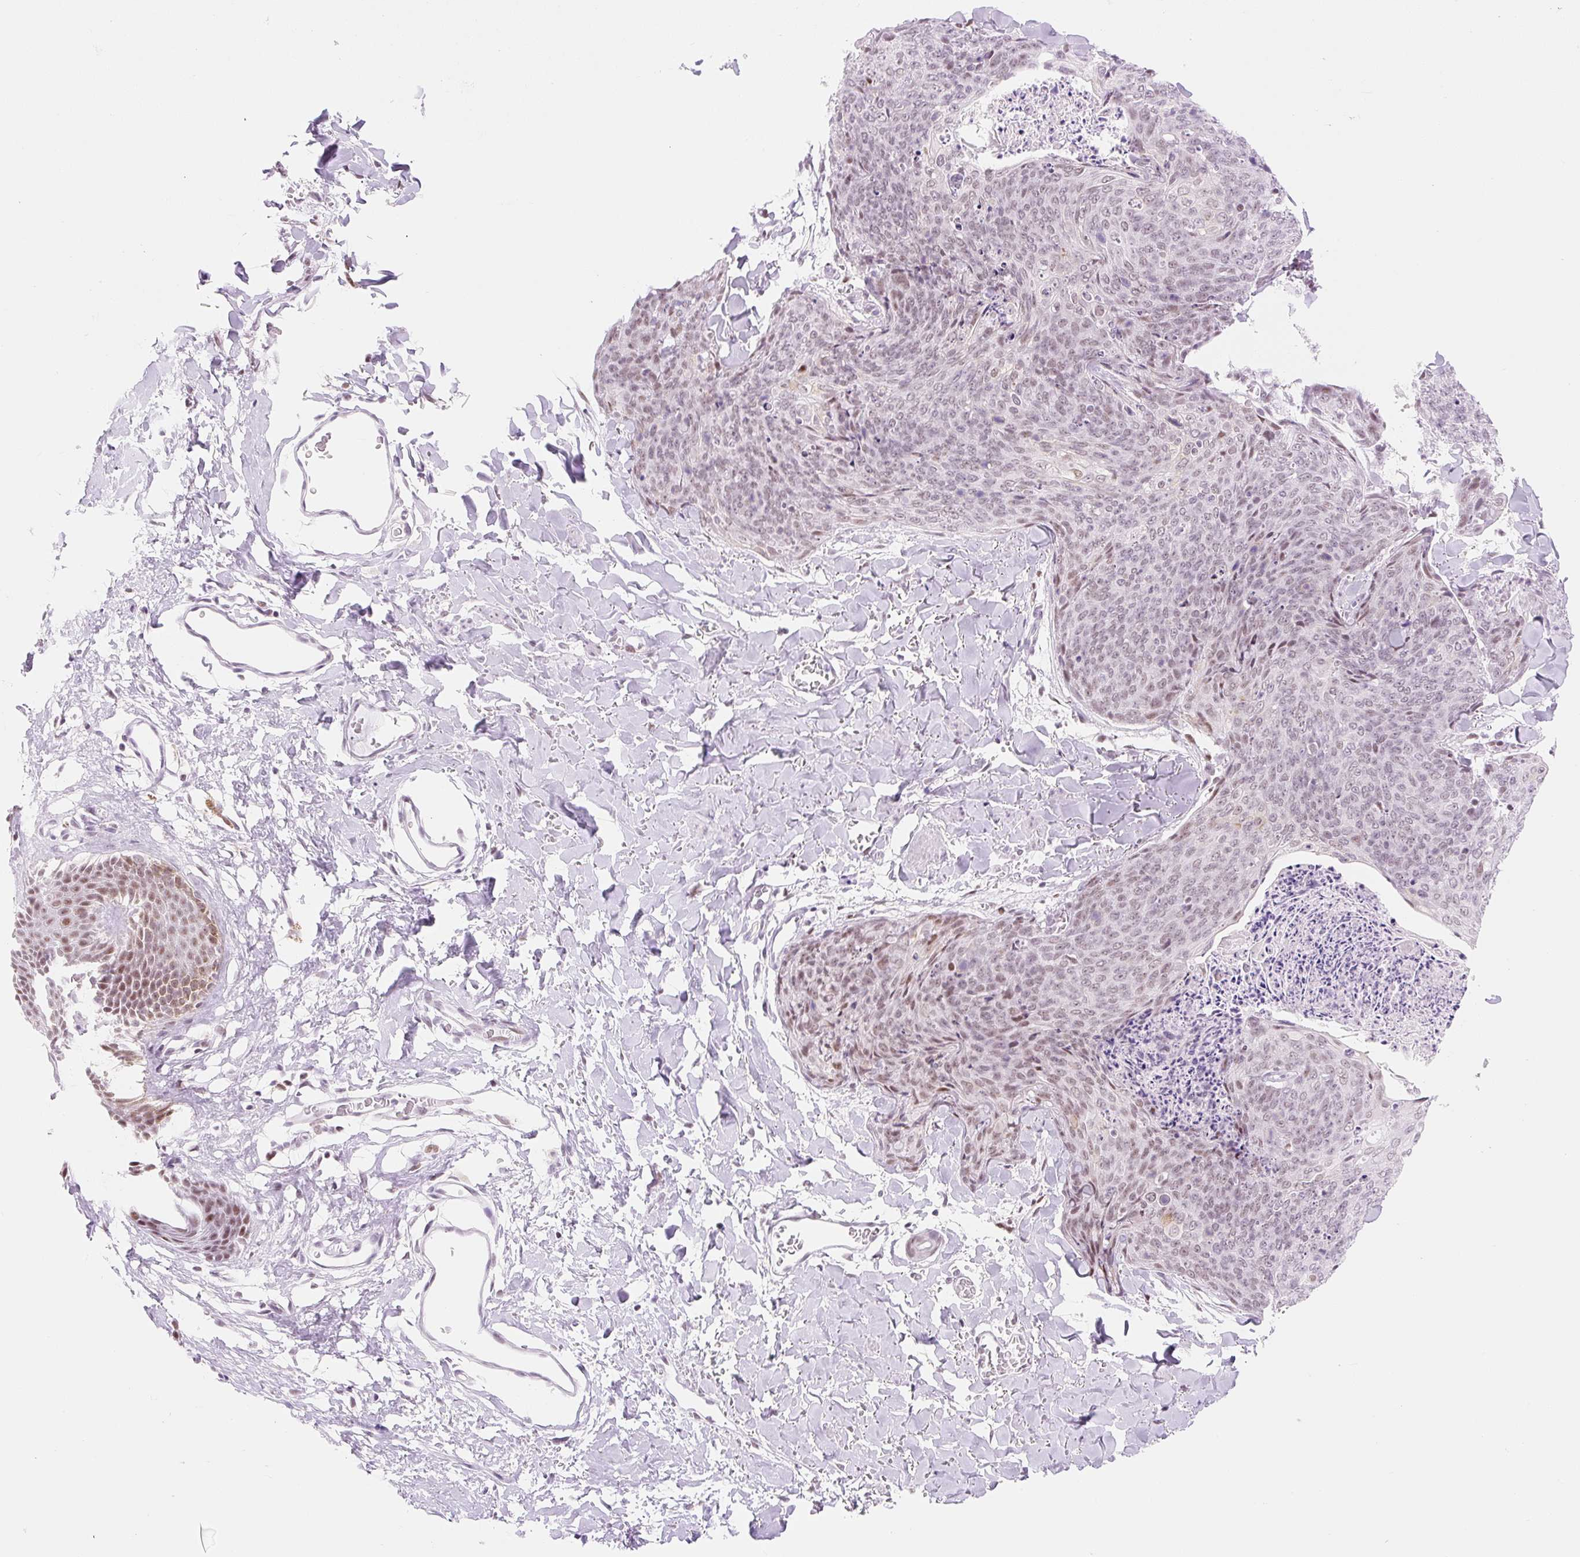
{"staining": {"intensity": "weak", "quantity": "25%-75%", "location": "nuclear"}, "tissue": "skin cancer", "cell_type": "Tumor cells", "image_type": "cancer", "snomed": [{"axis": "morphology", "description": "Squamous cell carcinoma, NOS"}, {"axis": "topography", "description": "Skin"}, {"axis": "topography", "description": "Vulva"}], "caption": "Protein expression analysis of human skin cancer reveals weak nuclear positivity in approximately 25%-75% of tumor cells. (brown staining indicates protein expression, while blue staining denotes nuclei).", "gene": "H2BW1", "patient": {"sex": "female", "age": 85}}